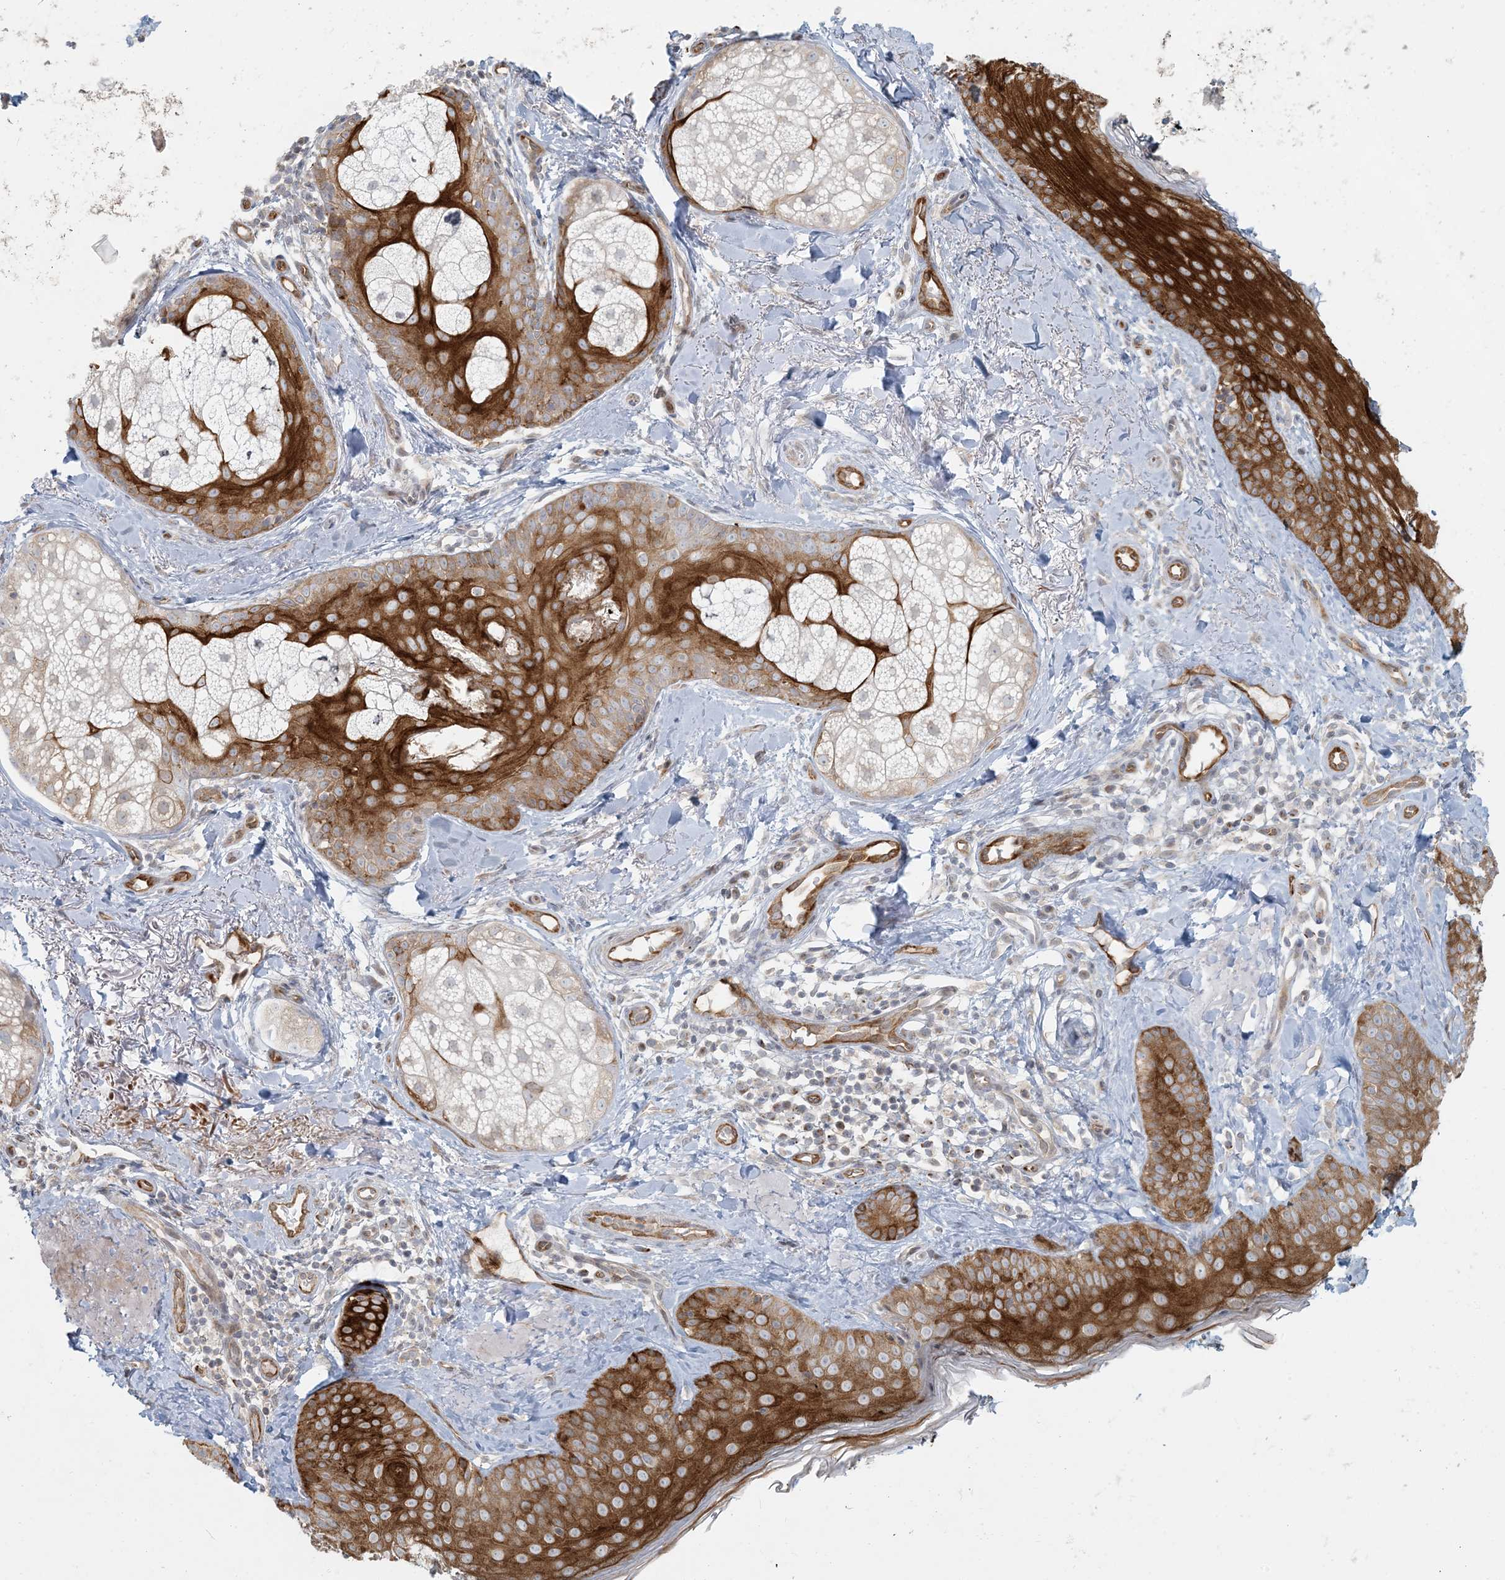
{"staining": {"intensity": "weak", "quantity": ">75%", "location": "cytoplasmic/membranous"}, "tissue": "skin", "cell_type": "Fibroblasts", "image_type": "normal", "snomed": [{"axis": "morphology", "description": "Normal tissue, NOS"}, {"axis": "topography", "description": "Skin"}], "caption": "IHC micrograph of normal skin: skin stained using immunohistochemistry displays low levels of weak protein expression localized specifically in the cytoplasmic/membranous of fibroblasts, appearing as a cytoplasmic/membranous brown color.", "gene": "BCORL1", "patient": {"sex": "male", "age": 57}}